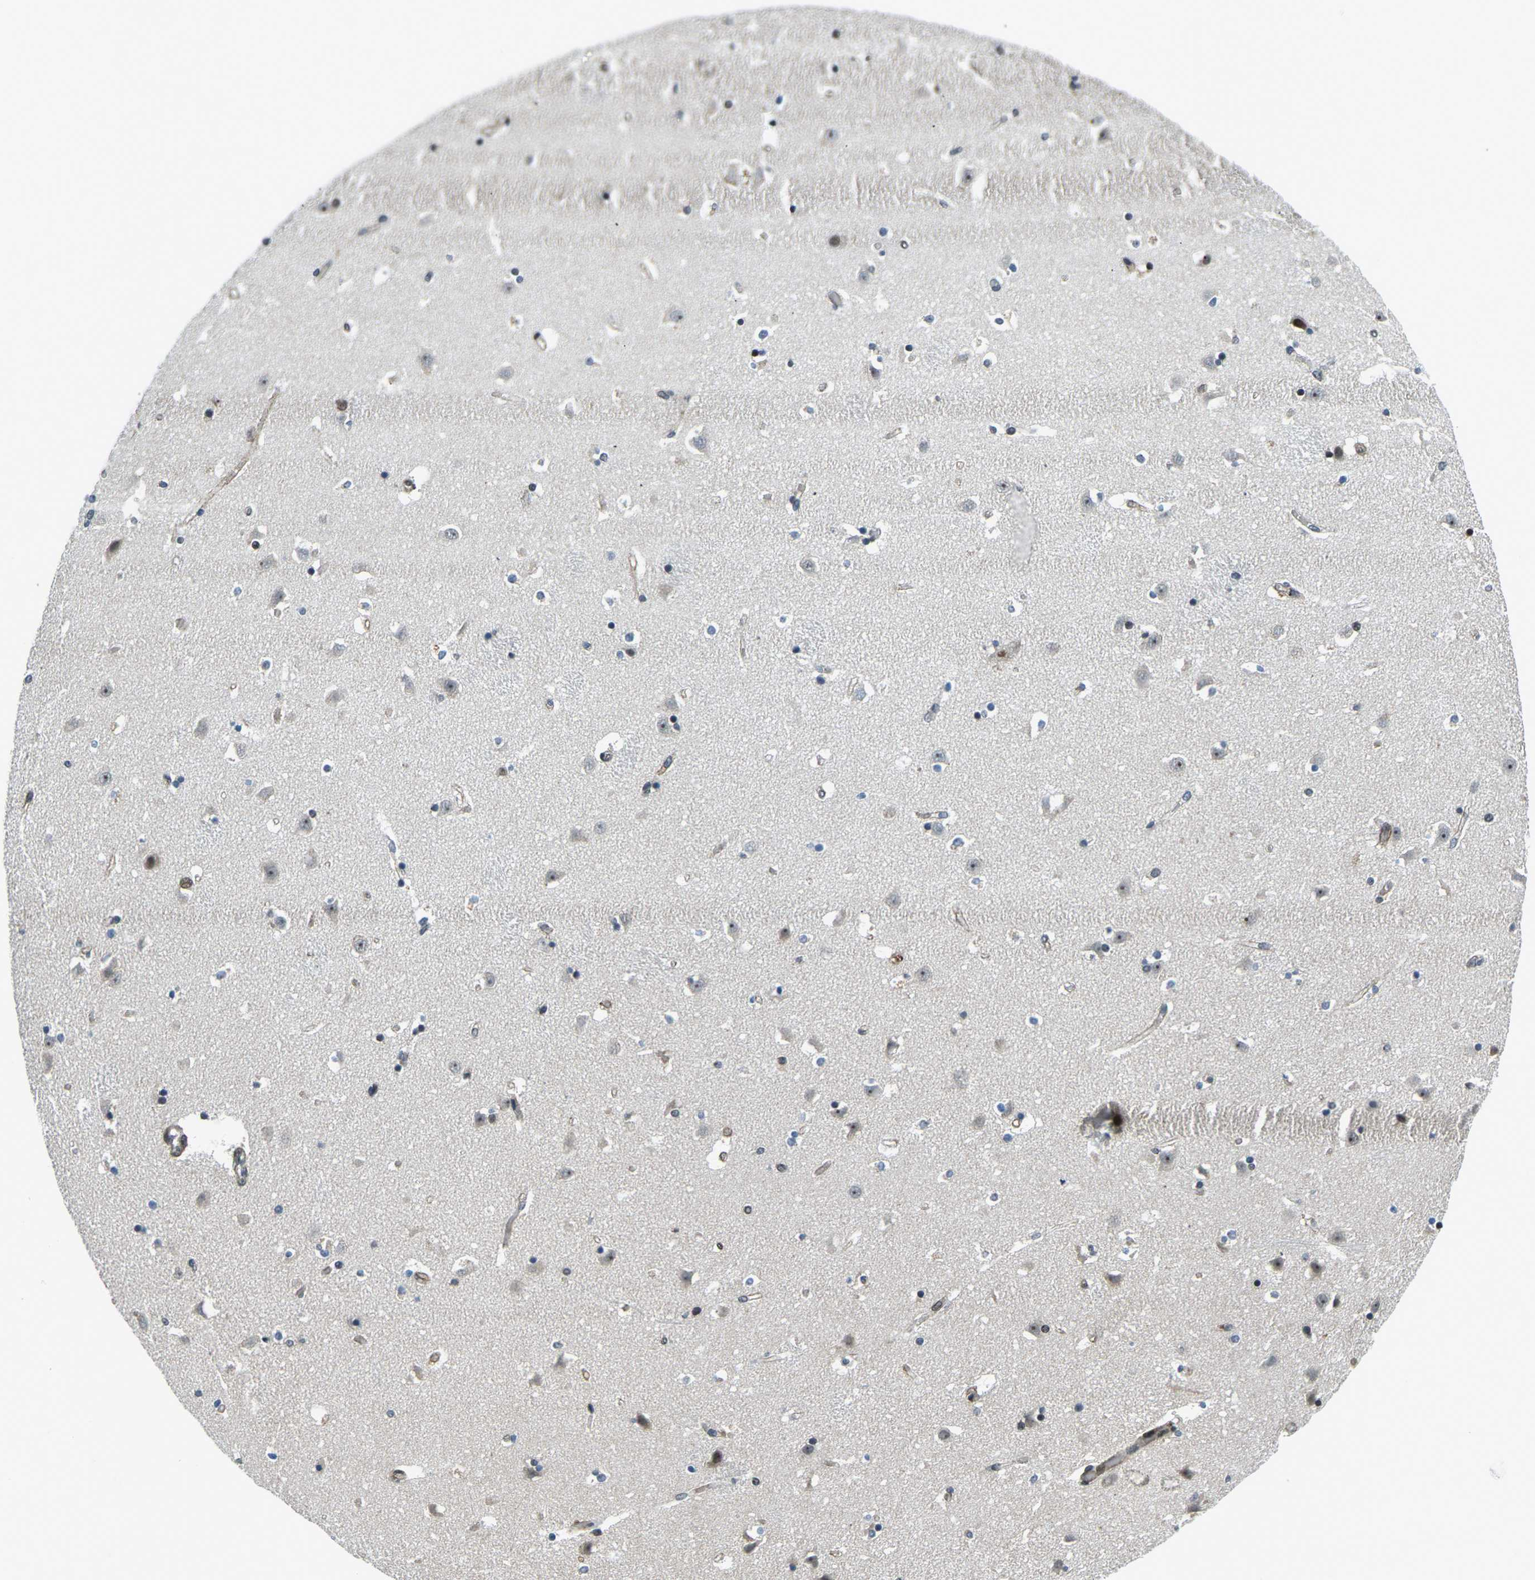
{"staining": {"intensity": "negative", "quantity": "none", "location": "none"}, "tissue": "caudate", "cell_type": "Glial cells", "image_type": "normal", "snomed": [{"axis": "morphology", "description": "Normal tissue, NOS"}, {"axis": "topography", "description": "Lateral ventricle wall"}], "caption": "High magnification brightfield microscopy of benign caudate stained with DAB (brown) and counterstained with hematoxylin (blue): glial cells show no significant expression.", "gene": "PRCC", "patient": {"sex": "male", "age": 45}}